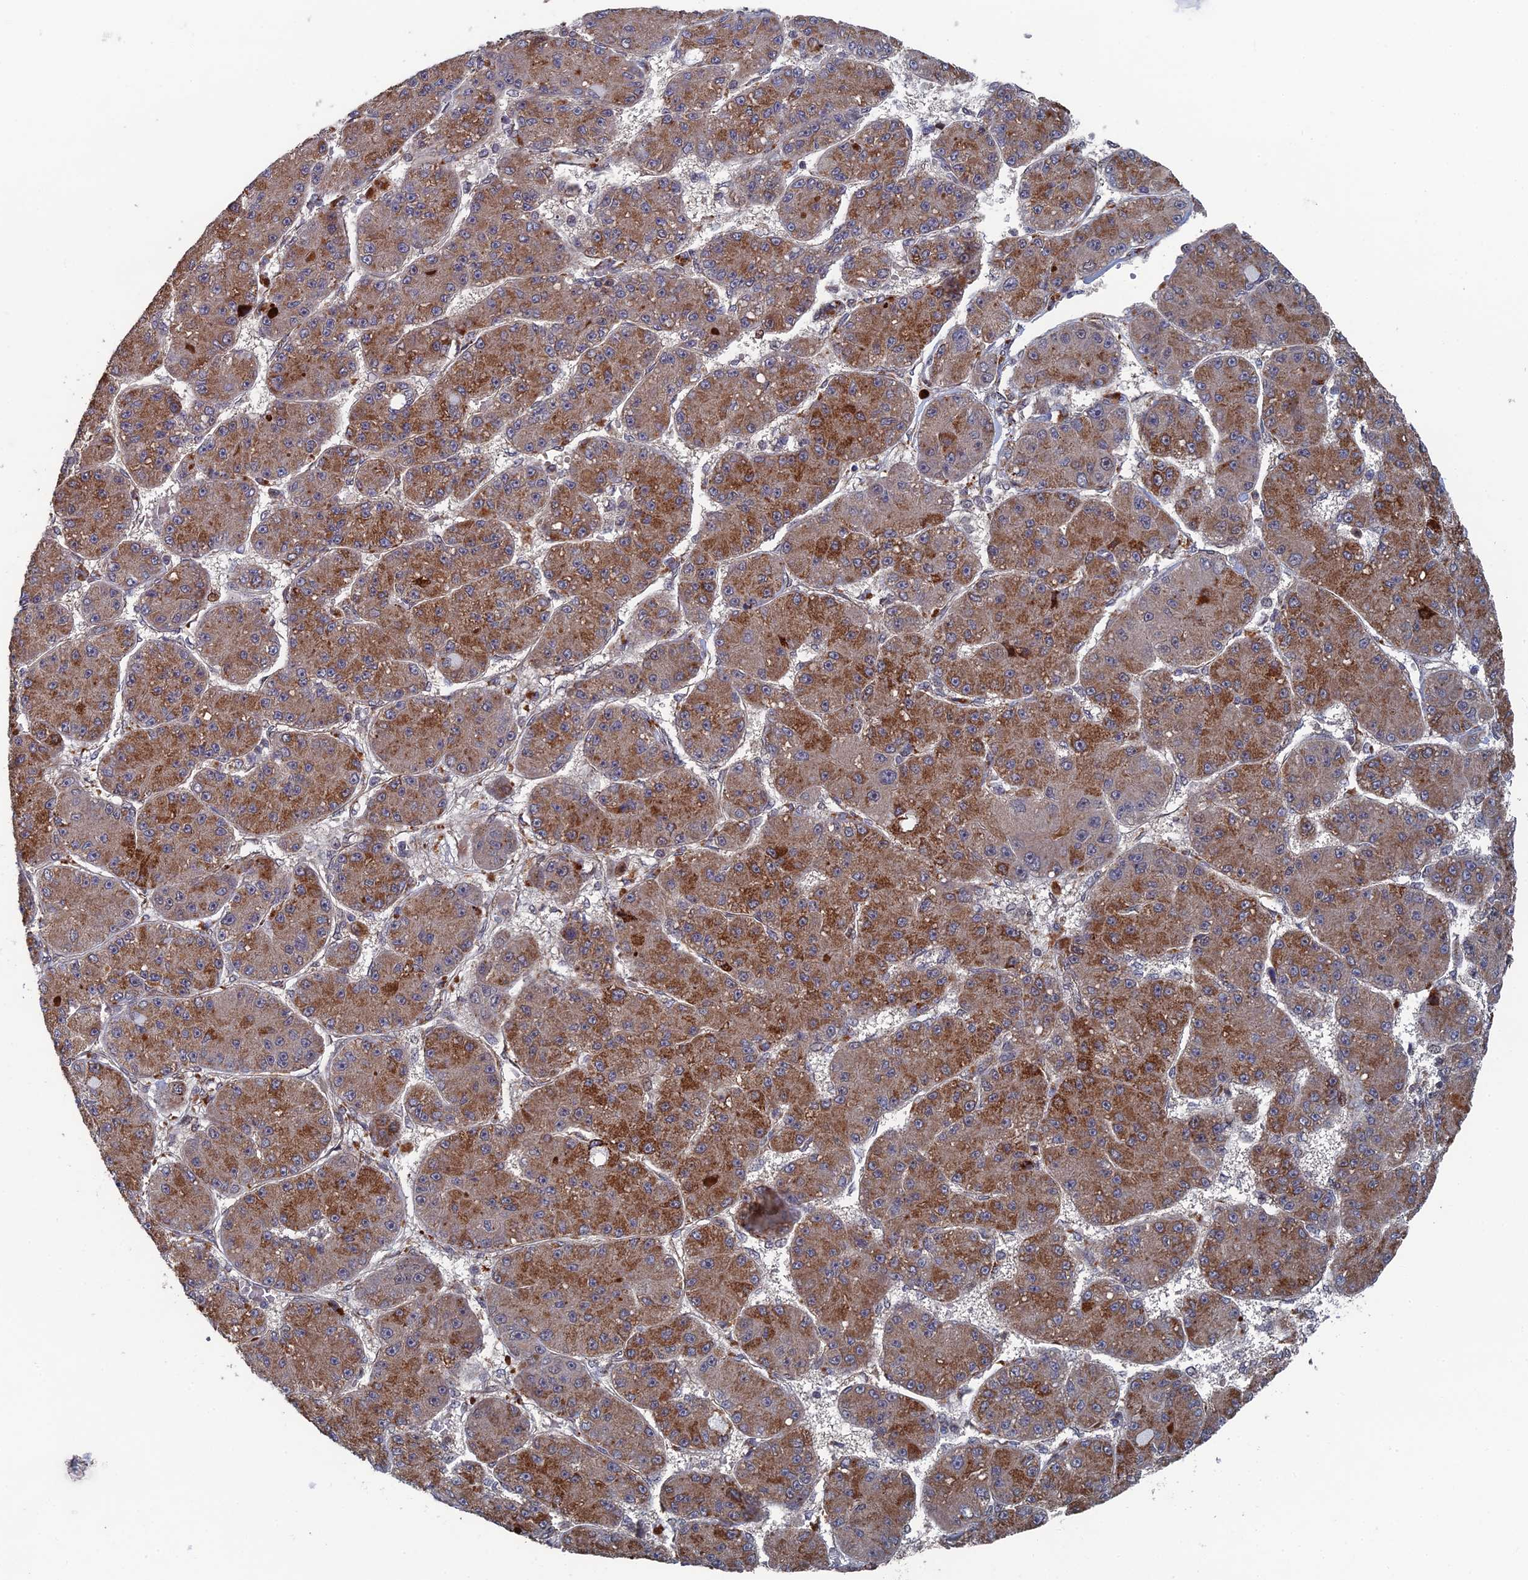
{"staining": {"intensity": "moderate", "quantity": ">75%", "location": "cytoplasmic/membranous"}, "tissue": "liver cancer", "cell_type": "Tumor cells", "image_type": "cancer", "snomed": [{"axis": "morphology", "description": "Carcinoma, Hepatocellular, NOS"}, {"axis": "topography", "description": "Liver"}], "caption": "Immunohistochemical staining of liver cancer (hepatocellular carcinoma) demonstrates medium levels of moderate cytoplasmic/membranous expression in approximately >75% of tumor cells.", "gene": "GTF2IRD1", "patient": {"sex": "male", "age": 67}}